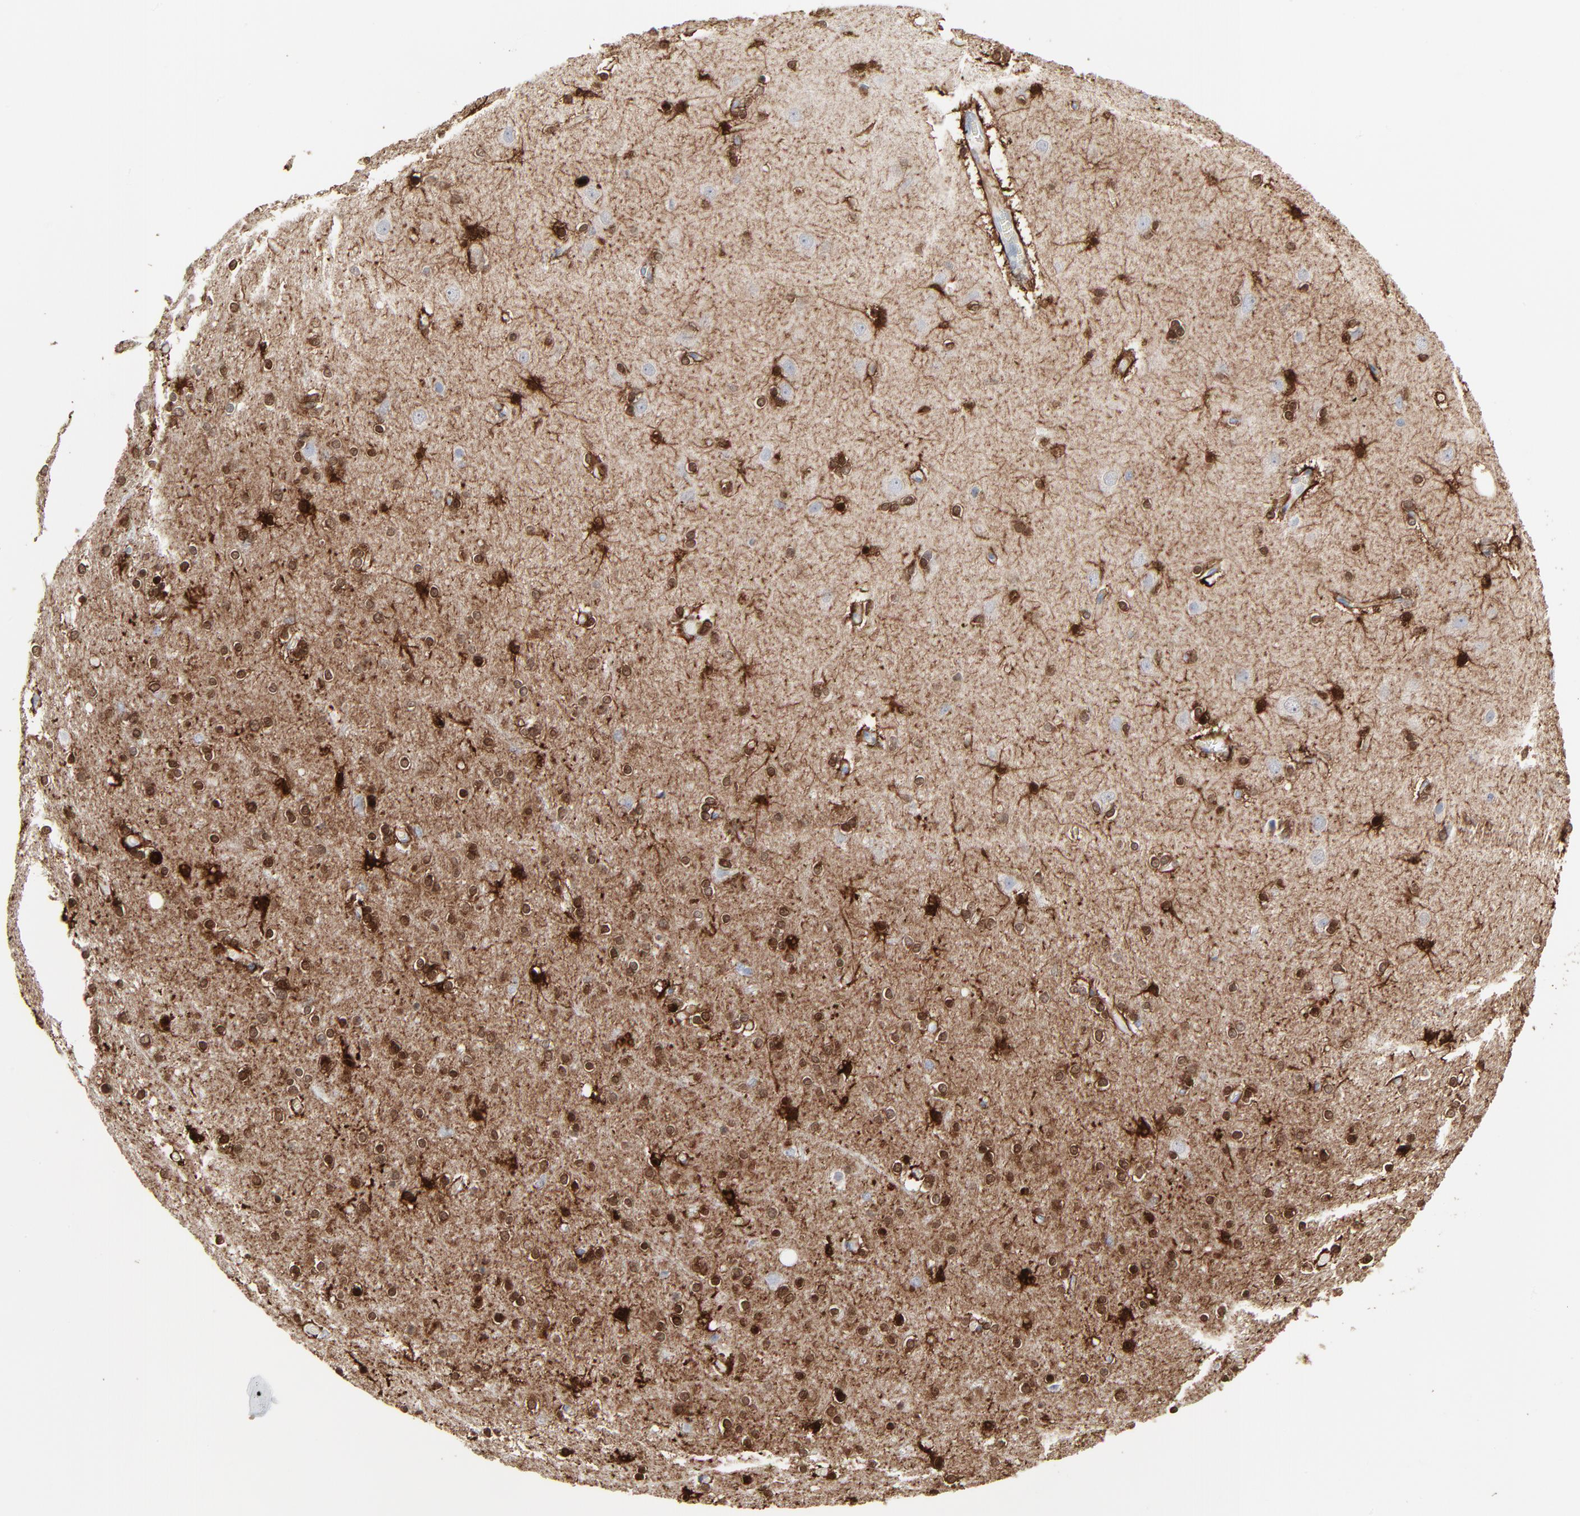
{"staining": {"intensity": "strong", "quantity": "<25%", "location": "cytoplasmic/membranous"}, "tissue": "cerebral cortex", "cell_type": "Endothelial cells", "image_type": "normal", "snomed": [{"axis": "morphology", "description": "Normal tissue, NOS"}, {"axis": "topography", "description": "Cerebral cortex"}], "caption": "Cerebral cortex stained for a protein (brown) demonstrates strong cytoplasmic/membranous positive expression in approximately <25% of endothelial cells.", "gene": "PHGDH", "patient": {"sex": "female", "age": 54}}